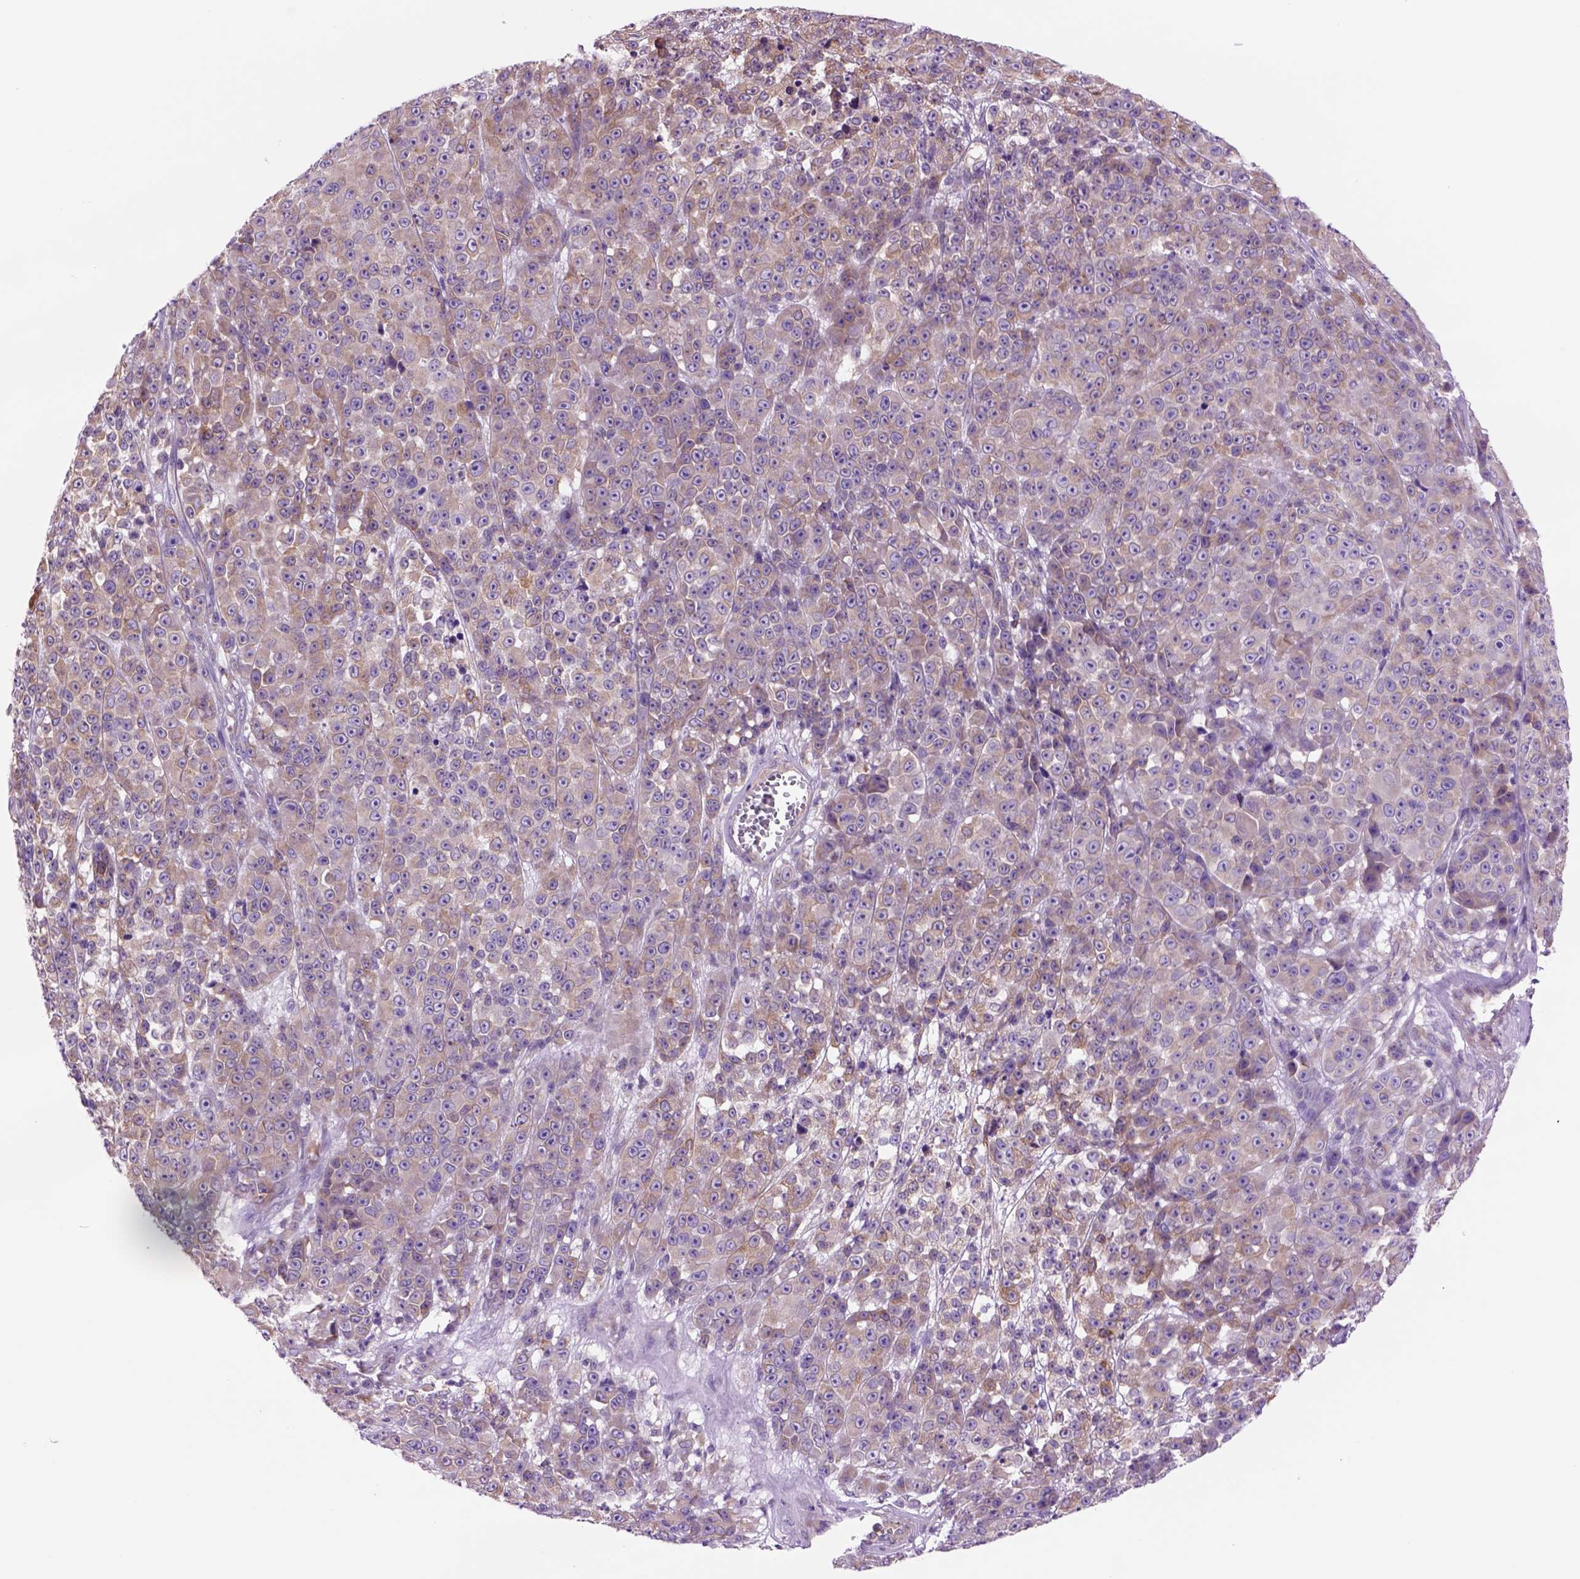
{"staining": {"intensity": "weak", "quantity": ">75%", "location": "cytoplasmic/membranous"}, "tissue": "melanoma", "cell_type": "Tumor cells", "image_type": "cancer", "snomed": [{"axis": "morphology", "description": "Malignant melanoma, NOS"}, {"axis": "topography", "description": "Skin"}, {"axis": "topography", "description": "Skin of back"}], "caption": "Melanoma stained with immunohistochemistry (IHC) exhibits weak cytoplasmic/membranous expression in approximately >75% of tumor cells. The staining is performed using DAB brown chromogen to label protein expression. The nuclei are counter-stained blue using hematoxylin.", "gene": "PIAS3", "patient": {"sex": "male", "age": 91}}